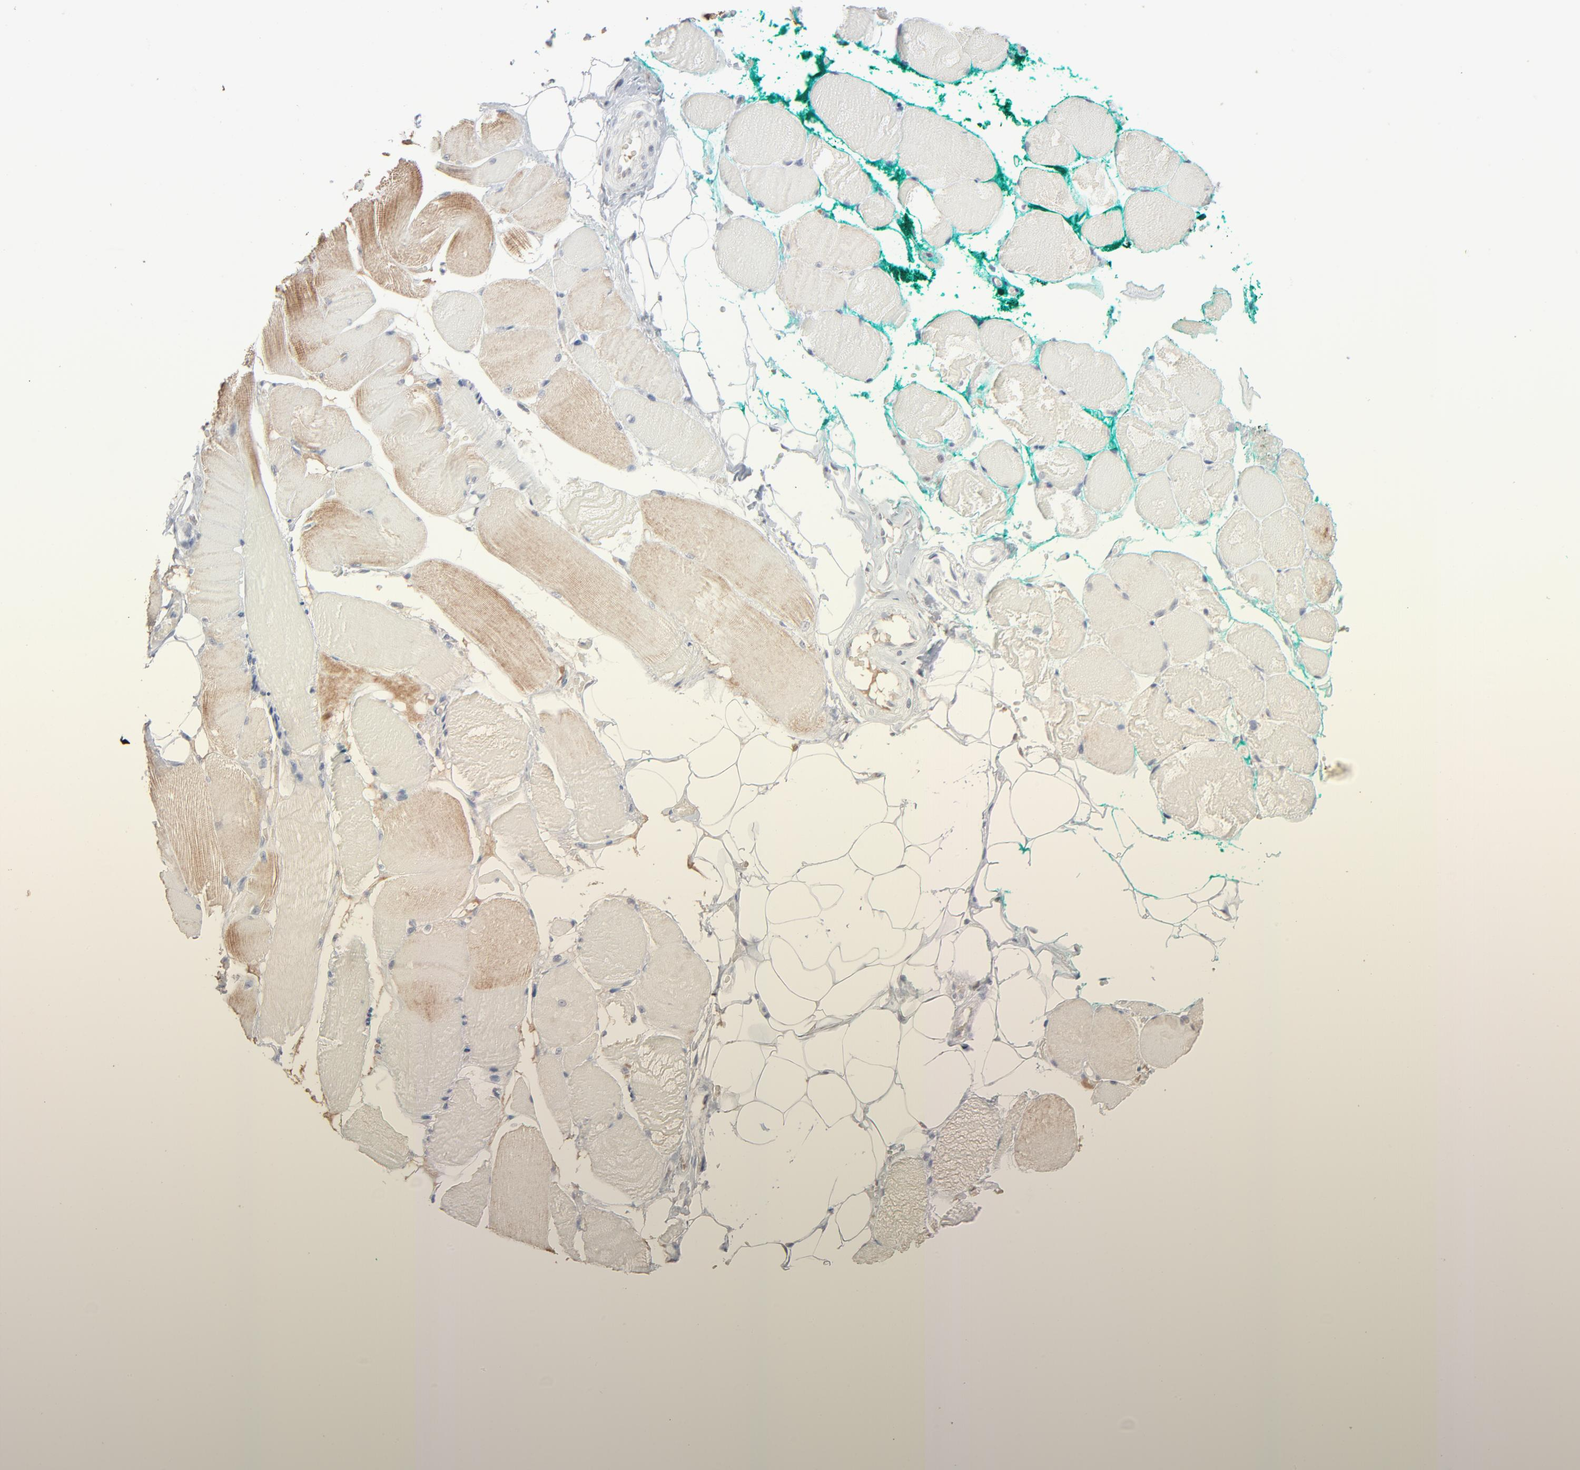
{"staining": {"intensity": "moderate", "quantity": "25%-75%", "location": "cytoplasmic/membranous"}, "tissue": "skeletal muscle", "cell_type": "Myocytes", "image_type": "normal", "snomed": [{"axis": "morphology", "description": "Normal tissue, NOS"}, {"axis": "topography", "description": "Skeletal muscle"}, {"axis": "topography", "description": "Peripheral nerve tissue"}], "caption": "DAB immunohistochemical staining of benign skeletal muscle shows moderate cytoplasmic/membranous protein staining in approximately 25%-75% of myocytes.", "gene": "MPHOSPH6", "patient": {"sex": "female", "age": 84}}